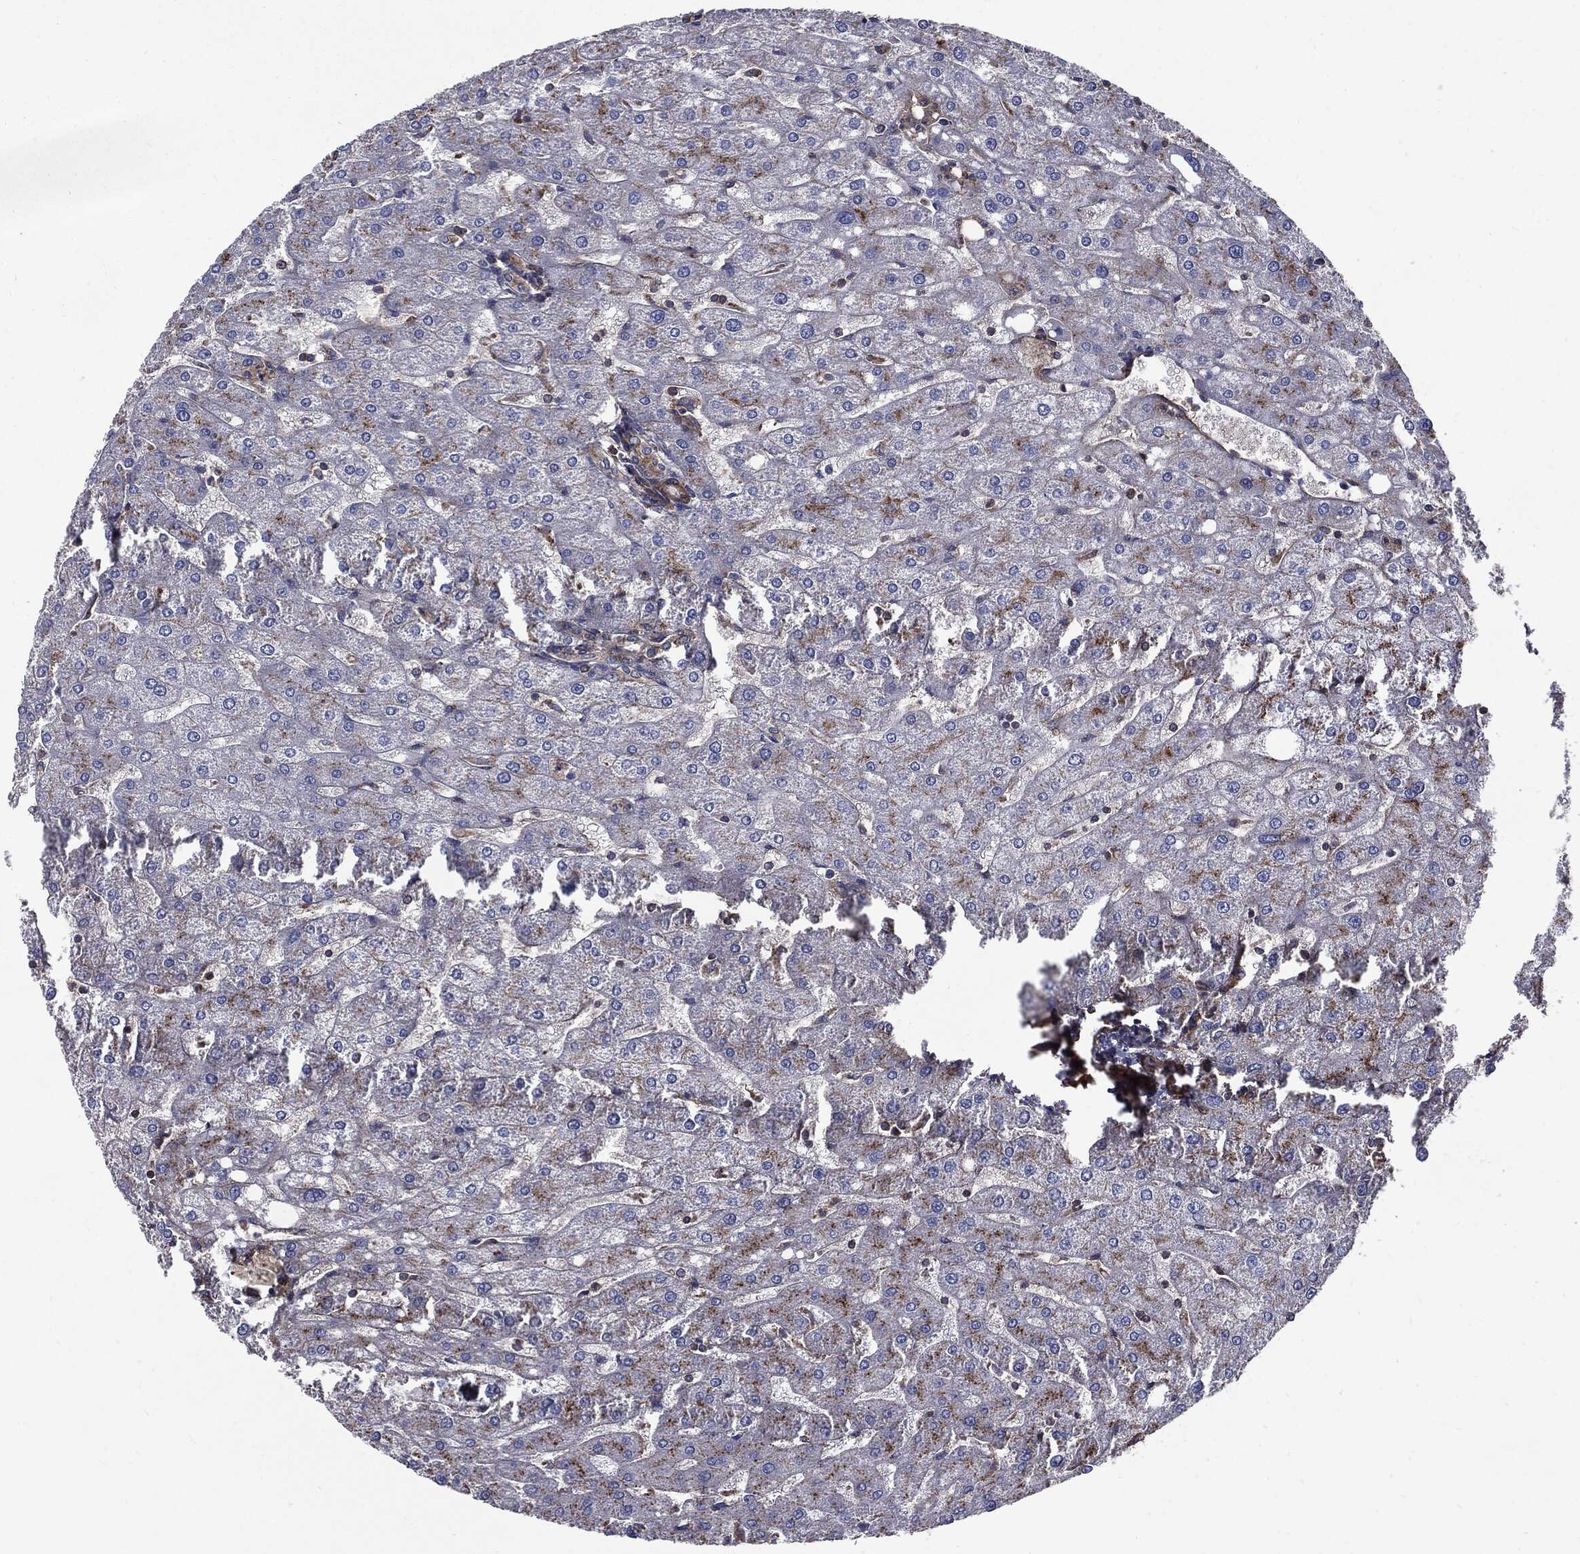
{"staining": {"intensity": "negative", "quantity": "none", "location": "none"}, "tissue": "liver", "cell_type": "Cholangiocytes", "image_type": "normal", "snomed": [{"axis": "morphology", "description": "Normal tissue, NOS"}, {"axis": "topography", "description": "Liver"}], "caption": "This is a micrograph of immunohistochemistry (IHC) staining of normal liver, which shows no positivity in cholangiocytes. The staining is performed using DAB (3,3'-diaminobenzidine) brown chromogen with nuclei counter-stained in using hematoxylin.", "gene": "PDCD6IP", "patient": {"sex": "male", "age": 67}}